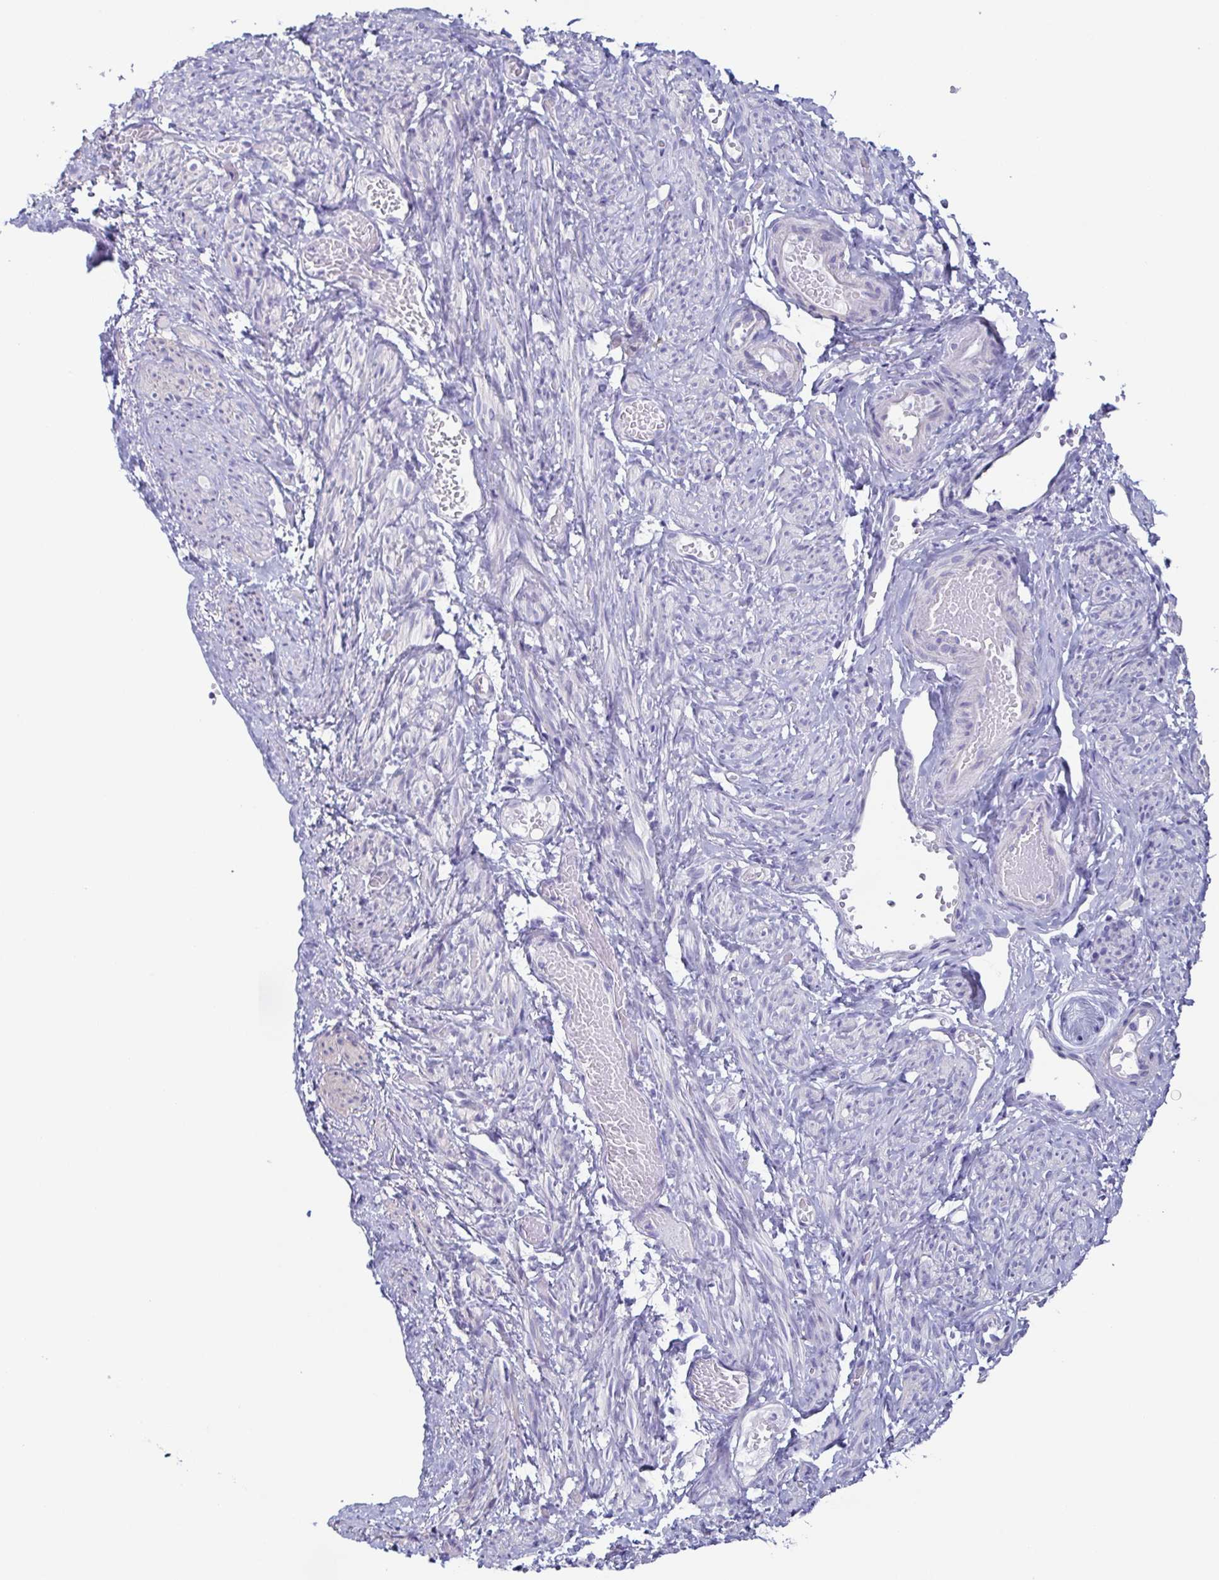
{"staining": {"intensity": "negative", "quantity": "none", "location": "none"}, "tissue": "smooth muscle", "cell_type": "Smooth muscle cells", "image_type": "normal", "snomed": [{"axis": "morphology", "description": "Normal tissue, NOS"}, {"axis": "topography", "description": "Smooth muscle"}], "caption": "An immunohistochemistry (IHC) histopathology image of normal smooth muscle is shown. There is no staining in smooth muscle cells of smooth muscle.", "gene": "ENSG00000275778", "patient": {"sex": "female", "age": 65}}